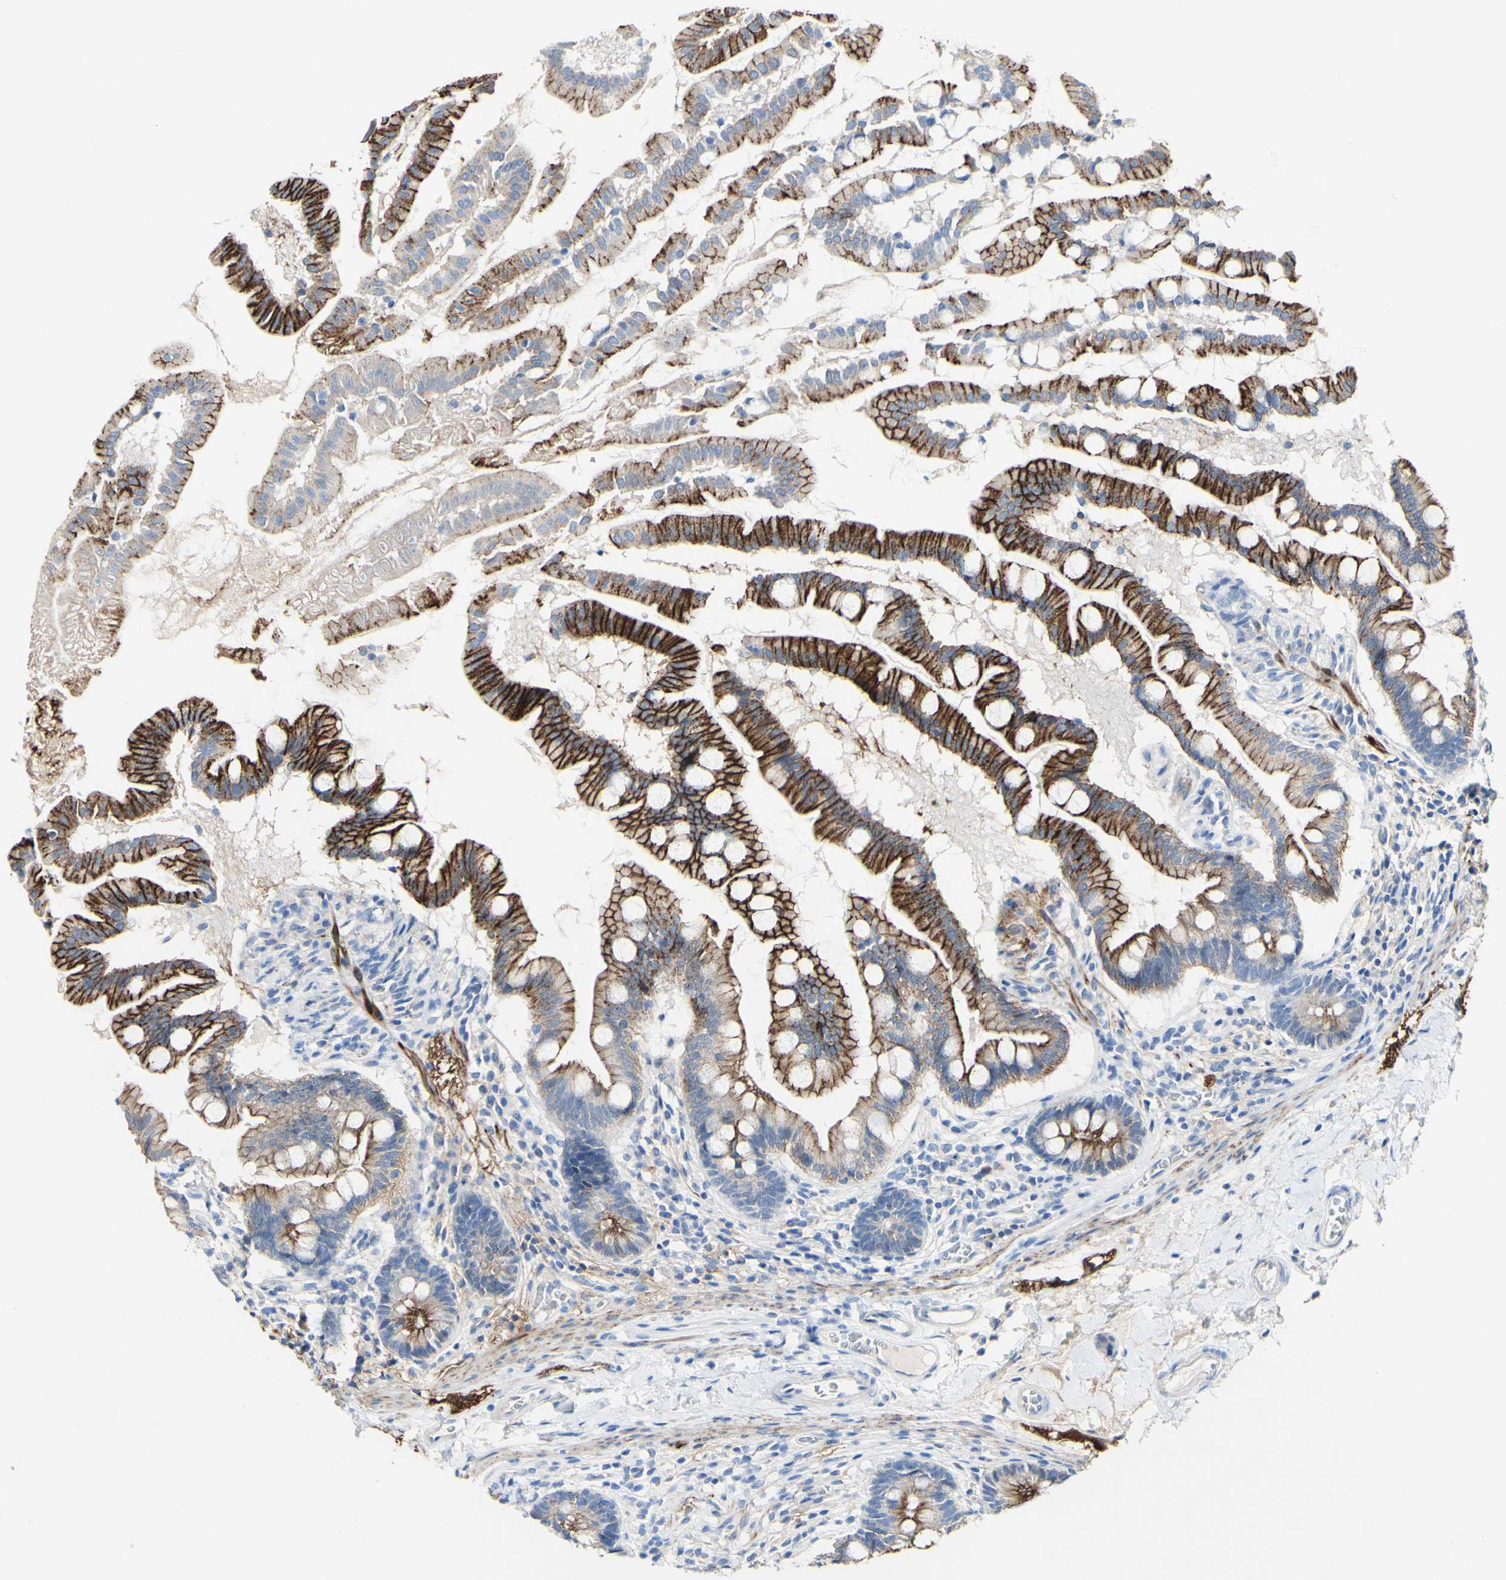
{"staining": {"intensity": "strong", "quantity": ">75%", "location": "cytoplasmic/membranous"}, "tissue": "small intestine", "cell_type": "Glandular cells", "image_type": "normal", "snomed": [{"axis": "morphology", "description": "Normal tissue, NOS"}, {"axis": "topography", "description": "Small intestine"}], "caption": "Immunohistochemical staining of normal small intestine displays strong cytoplasmic/membranous protein staining in approximately >75% of glandular cells.", "gene": "DSC2", "patient": {"sex": "female", "age": 56}}